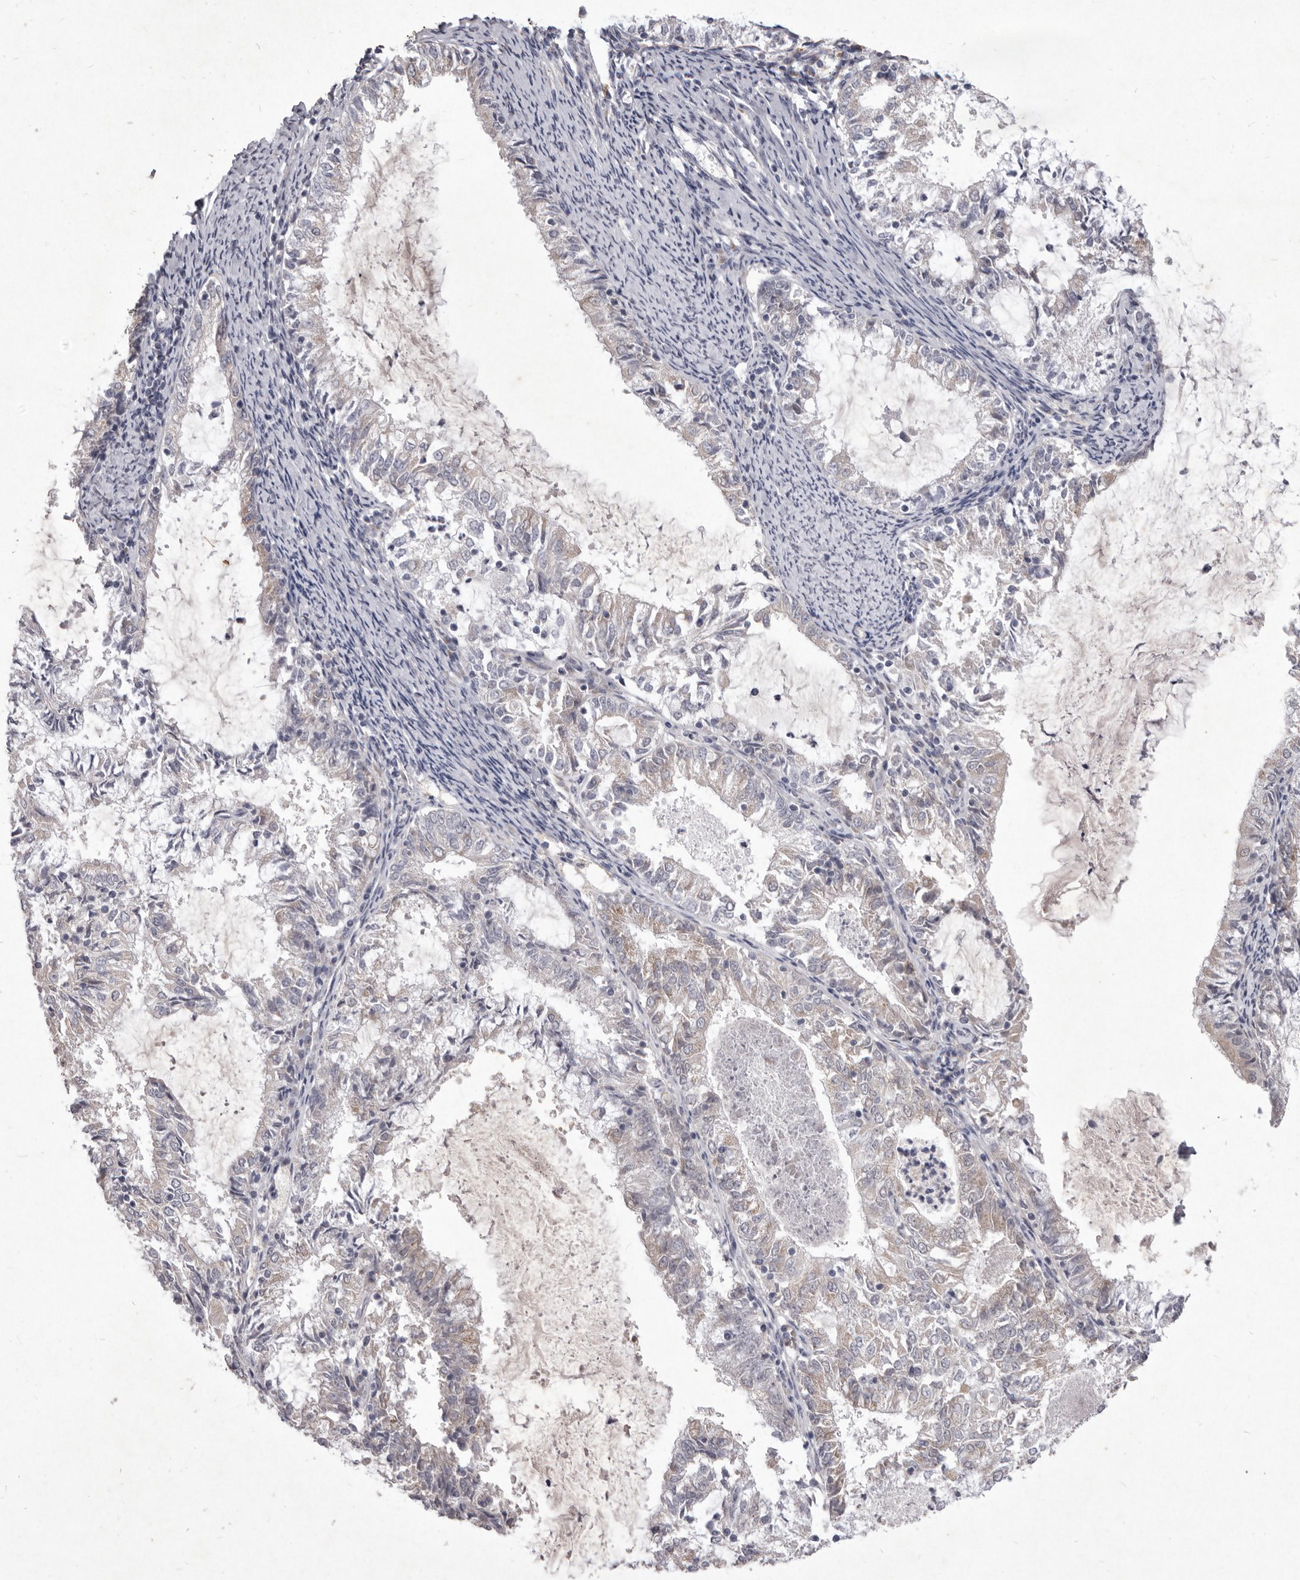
{"staining": {"intensity": "negative", "quantity": "none", "location": "none"}, "tissue": "endometrial cancer", "cell_type": "Tumor cells", "image_type": "cancer", "snomed": [{"axis": "morphology", "description": "Adenocarcinoma, NOS"}, {"axis": "topography", "description": "Endometrium"}], "caption": "Tumor cells are negative for brown protein staining in endometrial cancer.", "gene": "P2RX6", "patient": {"sex": "female", "age": 57}}